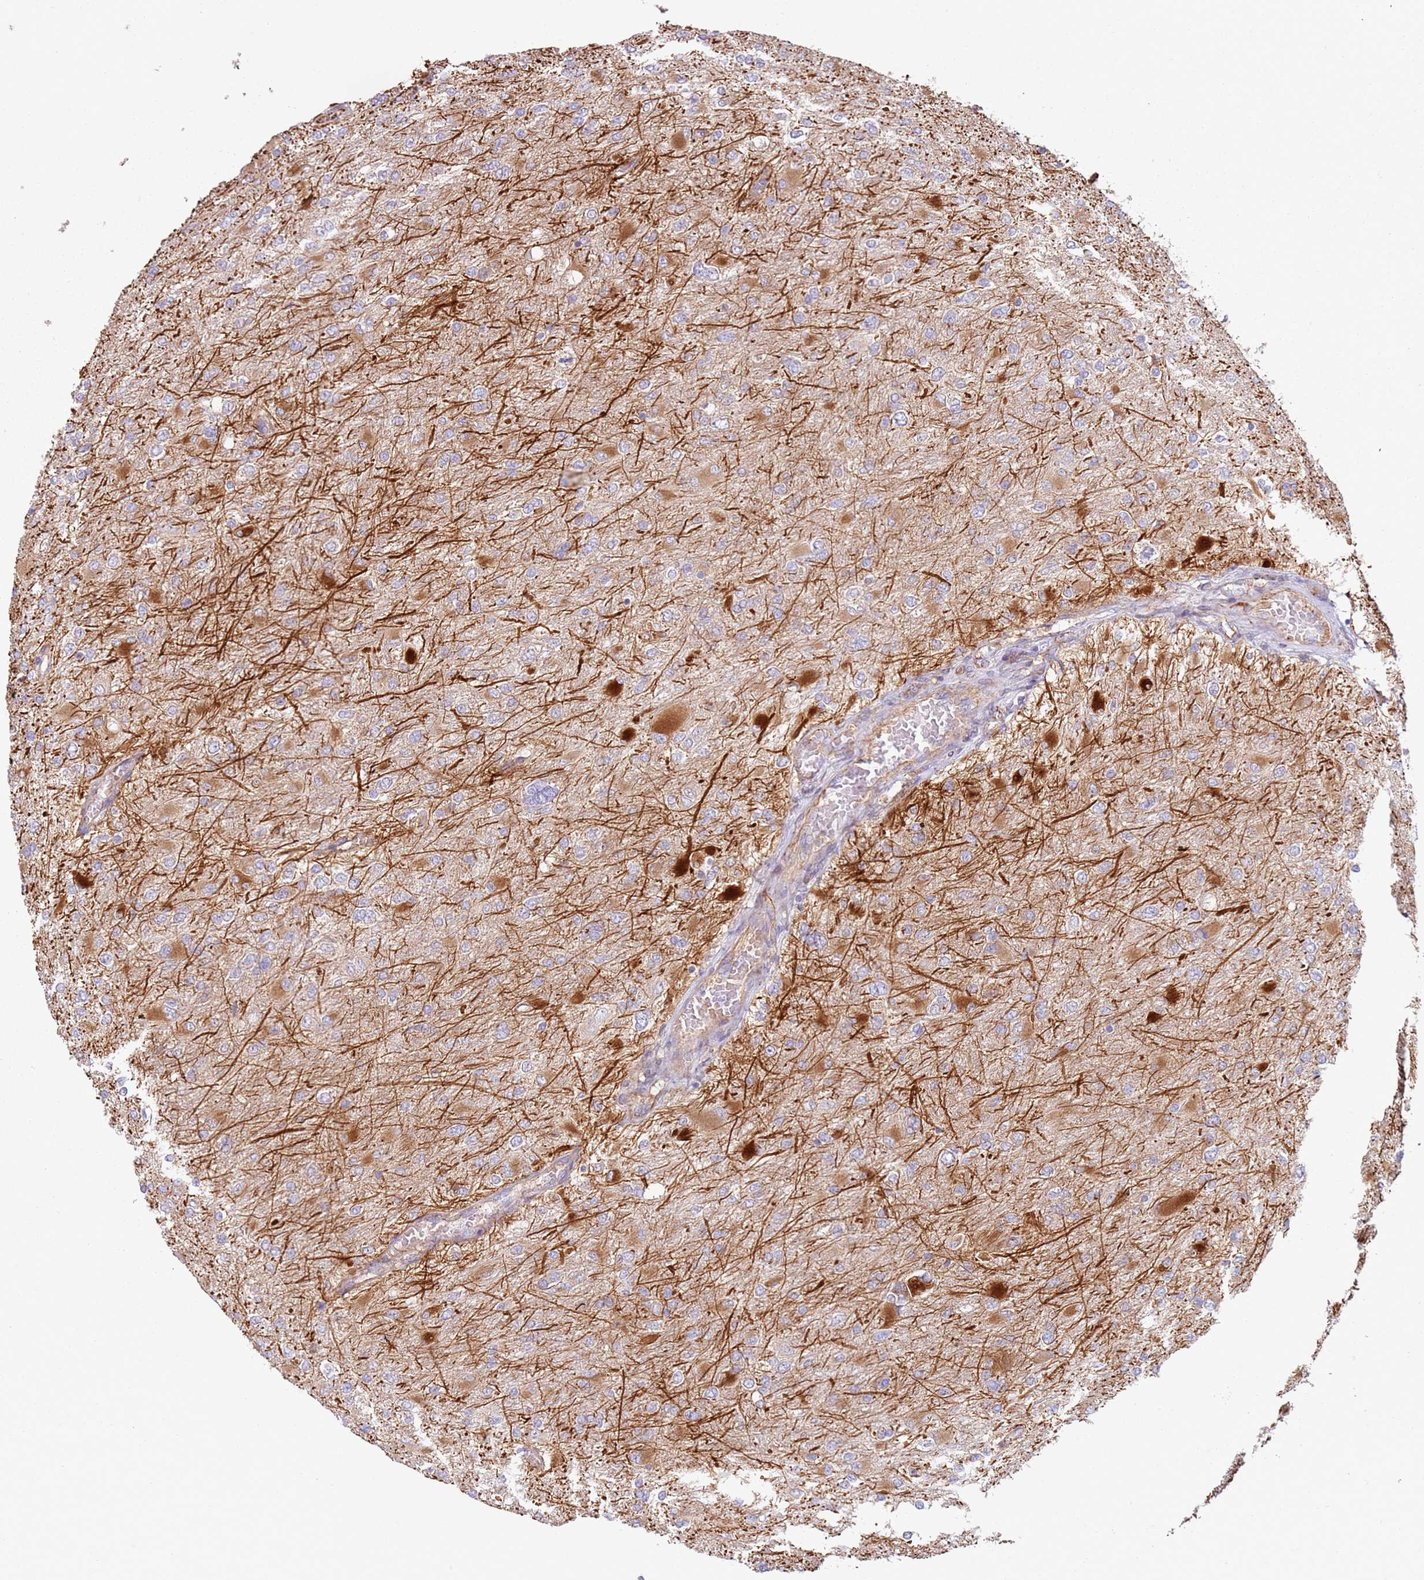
{"staining": {"intensity": "moderate", "quantity": "25%-75%", "location": "cytoplasmic/membranous"}, "tissue": "glioma", "cell_type": "Tumor cells", "image_type": "cancer", "snomed": [{"axis": "morphology", "description": "Glioma, malignant, High grade"}, {"axis": "topography", "description": "Cerebral cortex"}], "caption": "Human glioma stained for a protein (brown) exhibits moderate cytoplasmic/membranous positive expression in approximately 25%-75% of tumor cells.", "gene": "SNAPIN", "patient": {"sex": "female", "age": 36}}